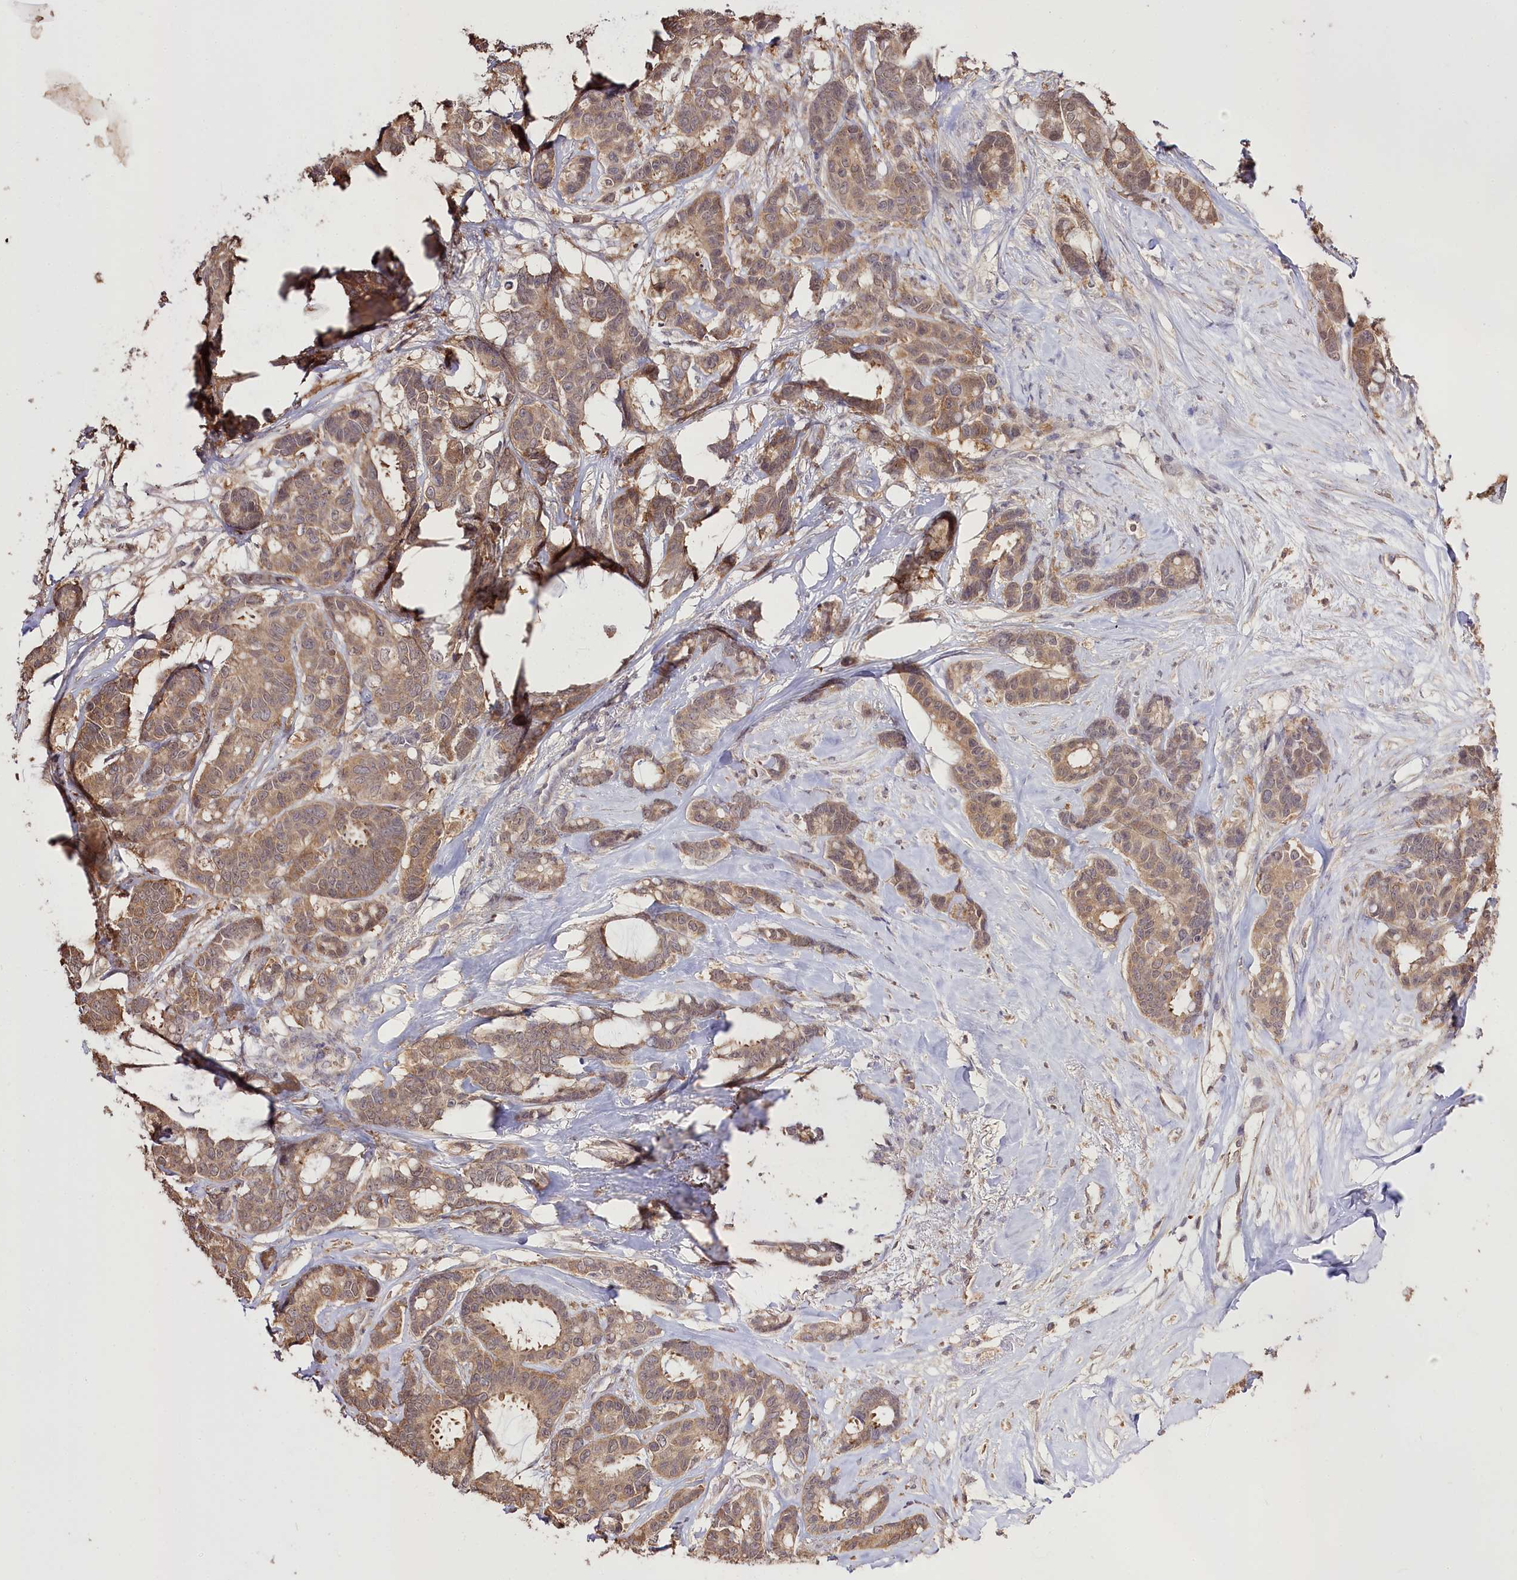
{"staining": {"intensity": "moderate", "quantity": ">75%", "location": "cytoplasmic/membranous"}, "tissue": "breast cancer", "cell_type": "Tumor cells", "image_type": "cancer", "snomed": [{"axis": "morphology", "description": "Duct carcinoma"}, {"axis": "topography", "description": "Breast"}], "caption": "Human breast cancer (intraductal carcinoma) stained with a brown dye exhibits moderate cytoplasmic/membranous positive positivity in about >75% of tumor cells.", "gene": "R3HDM2", "patient": {"sex": "female", "age": 87}}